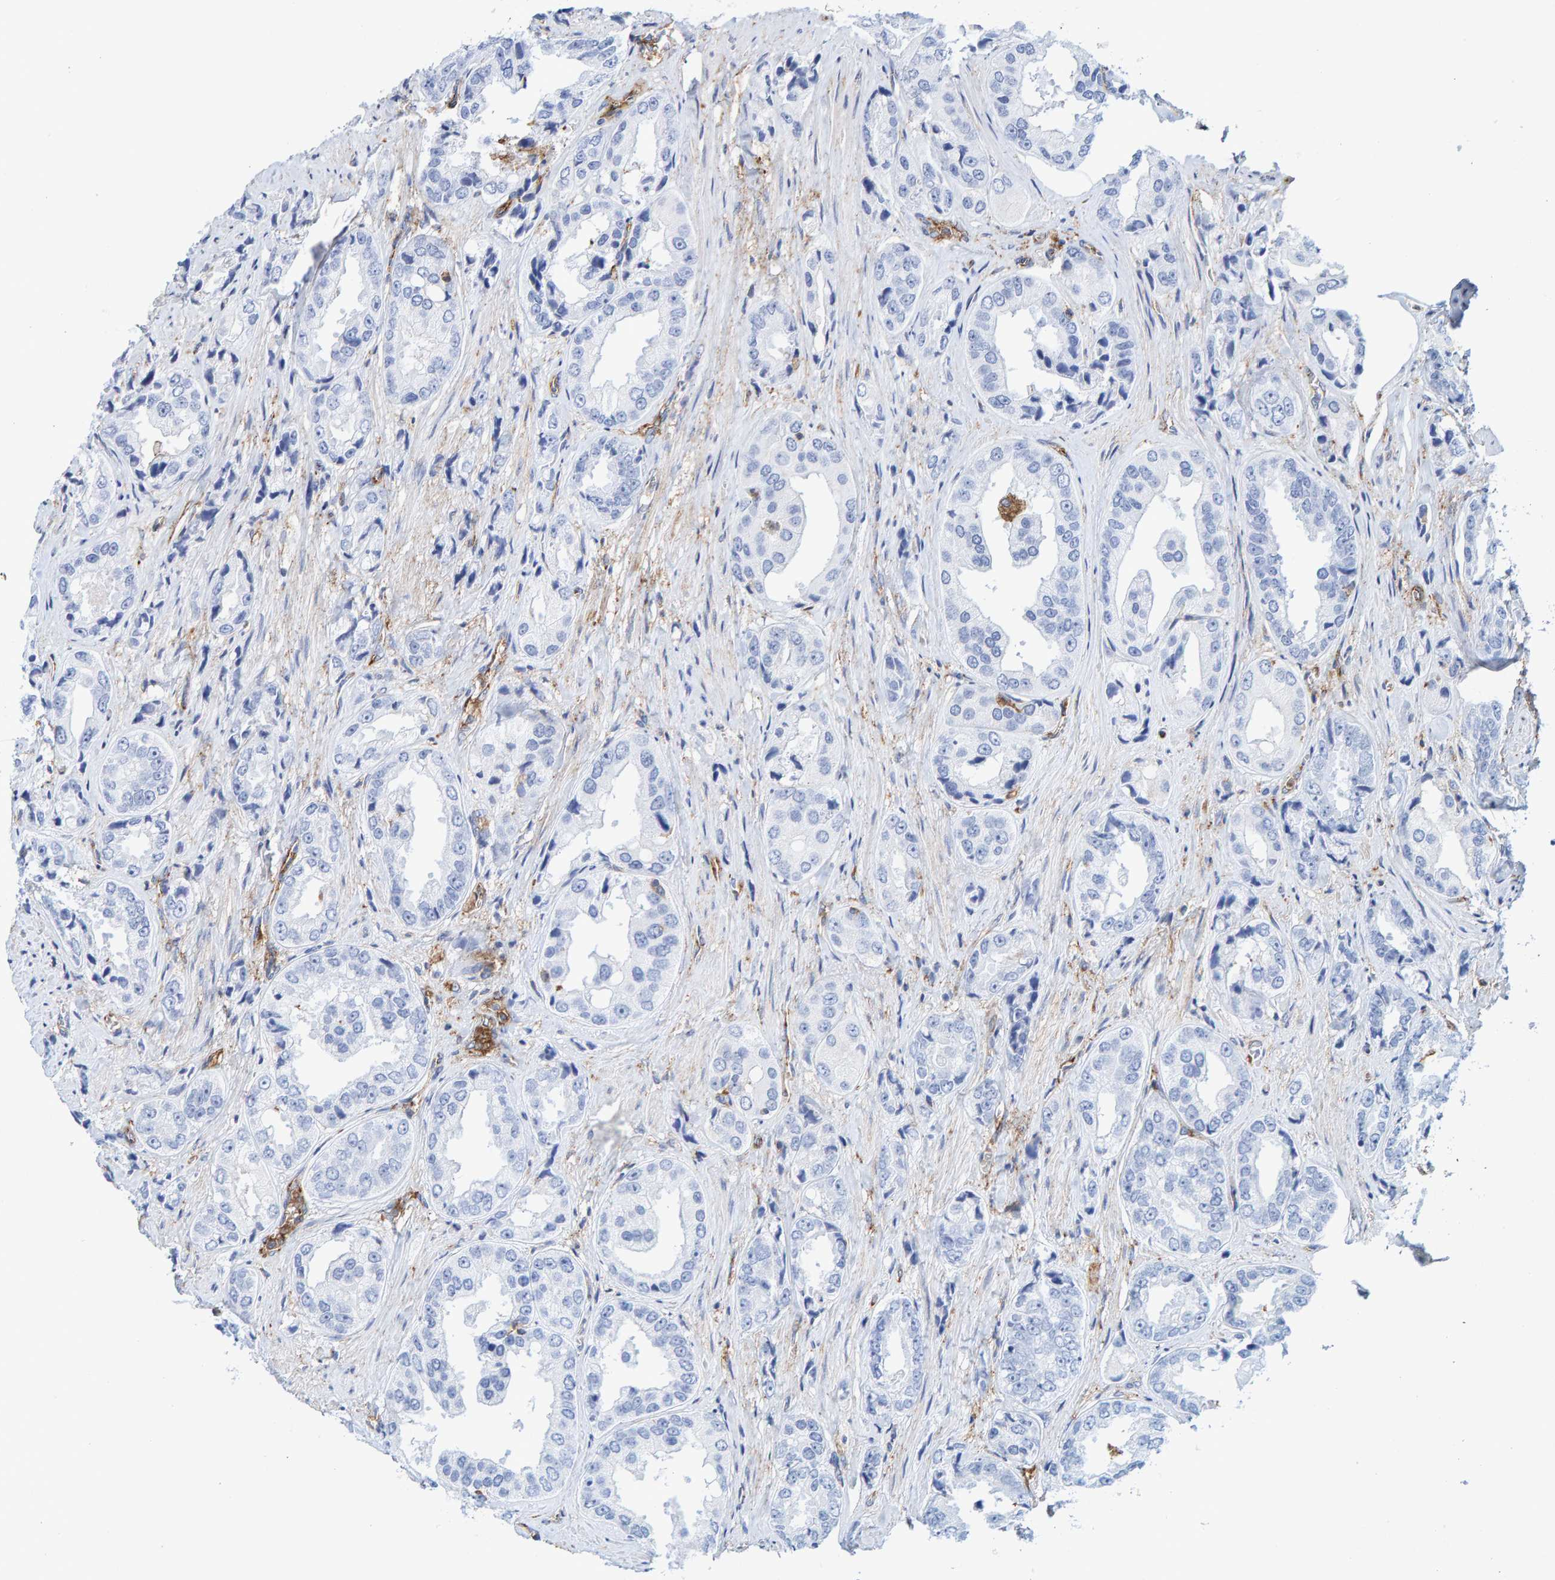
{"staining": {"intensity": "negative", "quantity": "none", "location": "none"}, "tissue": "prostate cancer", "cell_type": "Tumor cells", "image_type": "cancer", "snomed": [{"axis": "morphology", "description": "Adenocarcinoma, High grade"}, {"axis": "topography", "description": "Prostate"}], "caption": "This is an immunohistochemistry (IHC) micrograph of prostate high-grade adenocarcinoma. There is no positivity in tumor cells.", "gene": "MVP", "patient": {"sex": "male", "age": 61}}